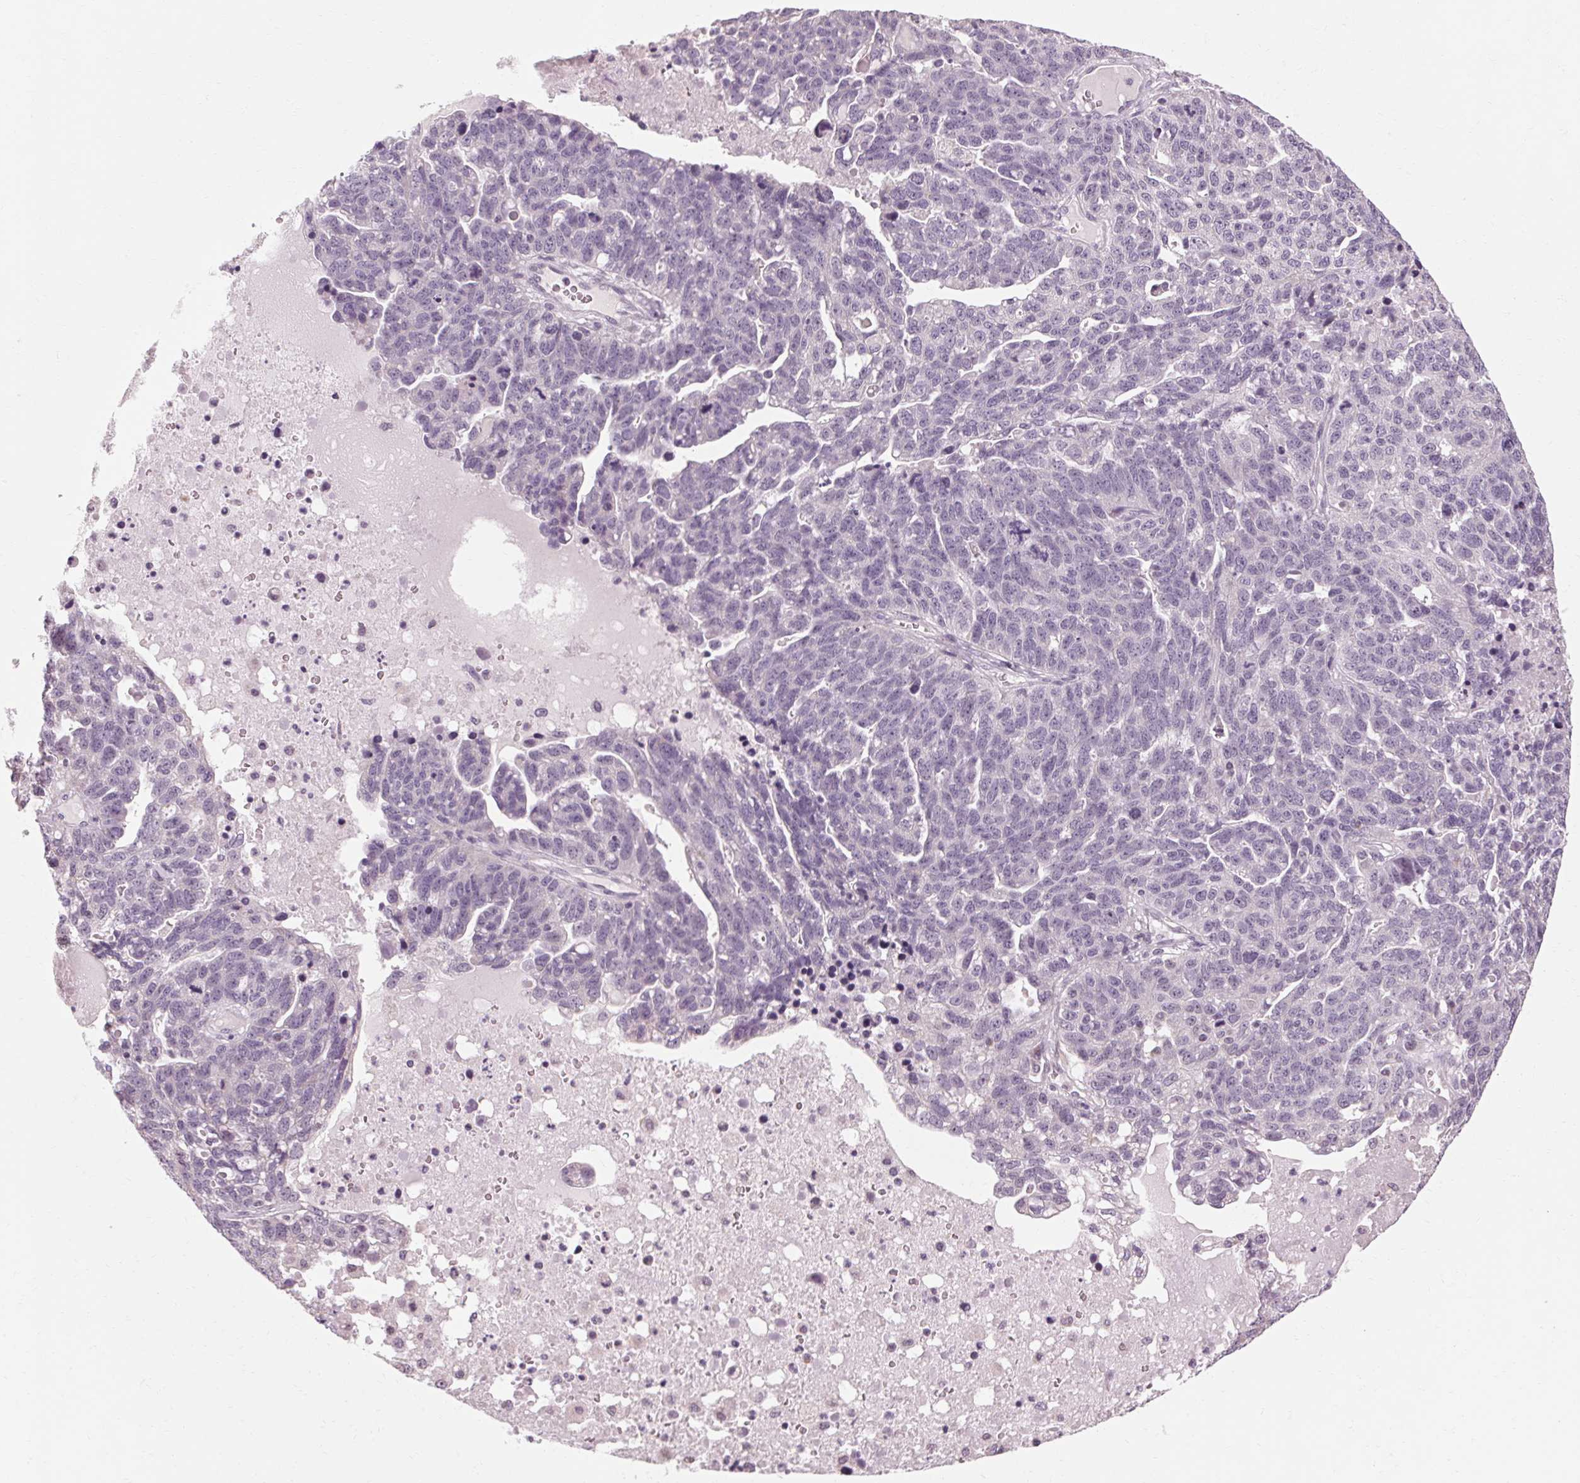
{"staining": {"intensity": "negative", "quantity": "none", "location": "none"}, "tissue": "ovarian cancer", "cell_type": "Tumor cells", "image_type": "cancer", "snomed": [{"axis": "morphology", "description": "Cystadenocarcinoma, serous, NOS"}, {"axis": "topography", "description": "Ovary"}], "caption": "A histopathology image of human ovarian serous cystadenocarcinoma is negative for staining in tumor cells. (Brightfield microscopy of DAB IHC at high magnification).", "gene": "KLHL40", "patient": {"sex": "female", "age": 71}}